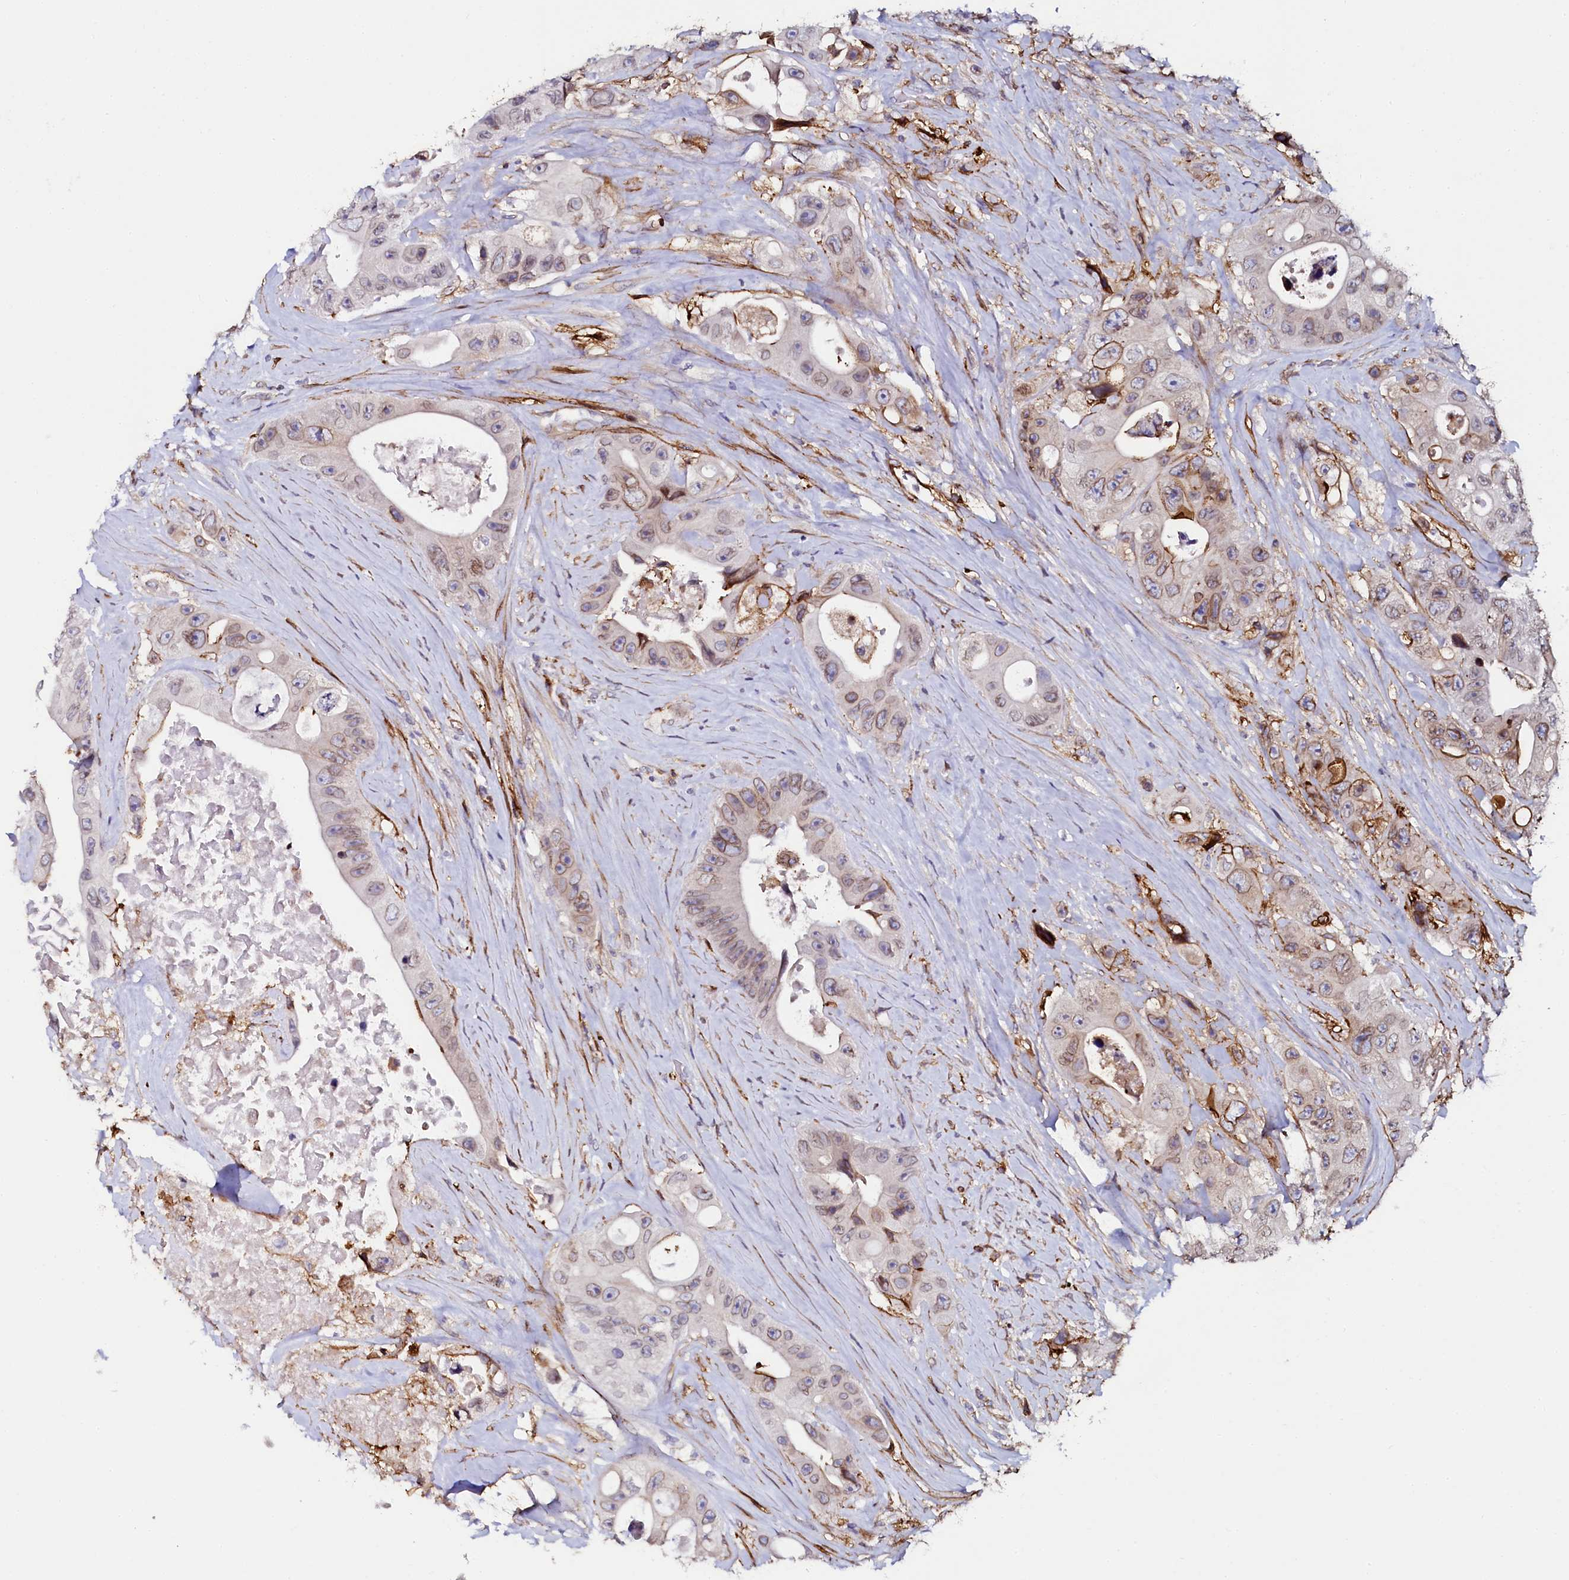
{"staining": {"intensity": "weak", "quantity": "25%-75%", "location": "cytoplasmic/membranous,nuclear"}, "tissue": "colorectal cancer", "cell_type": "Tumor cells", "image_type": "cancer", "snomed": [{"axis": "morphology", "description": "Adenocarcinoma, NOS"}, {"axis": "topography", "description": "Colon"}], "caption": "Immunohistochemistry staining of colorectal cancer, which reveals low levels of weak cytoplasmic/membranous and nuclear expression in about 25%-75% of tumor cells indicating weak cytoplasmic/membranous and nuclear protein positivity. The staining was performed using DAB (3,3'-diaminobenzidine) (brown) for protein detection and nuclei were counterstained in hematoxylin (blue).", "gene": "AAAS", "patient": {"sex": "female", "age": 46}}